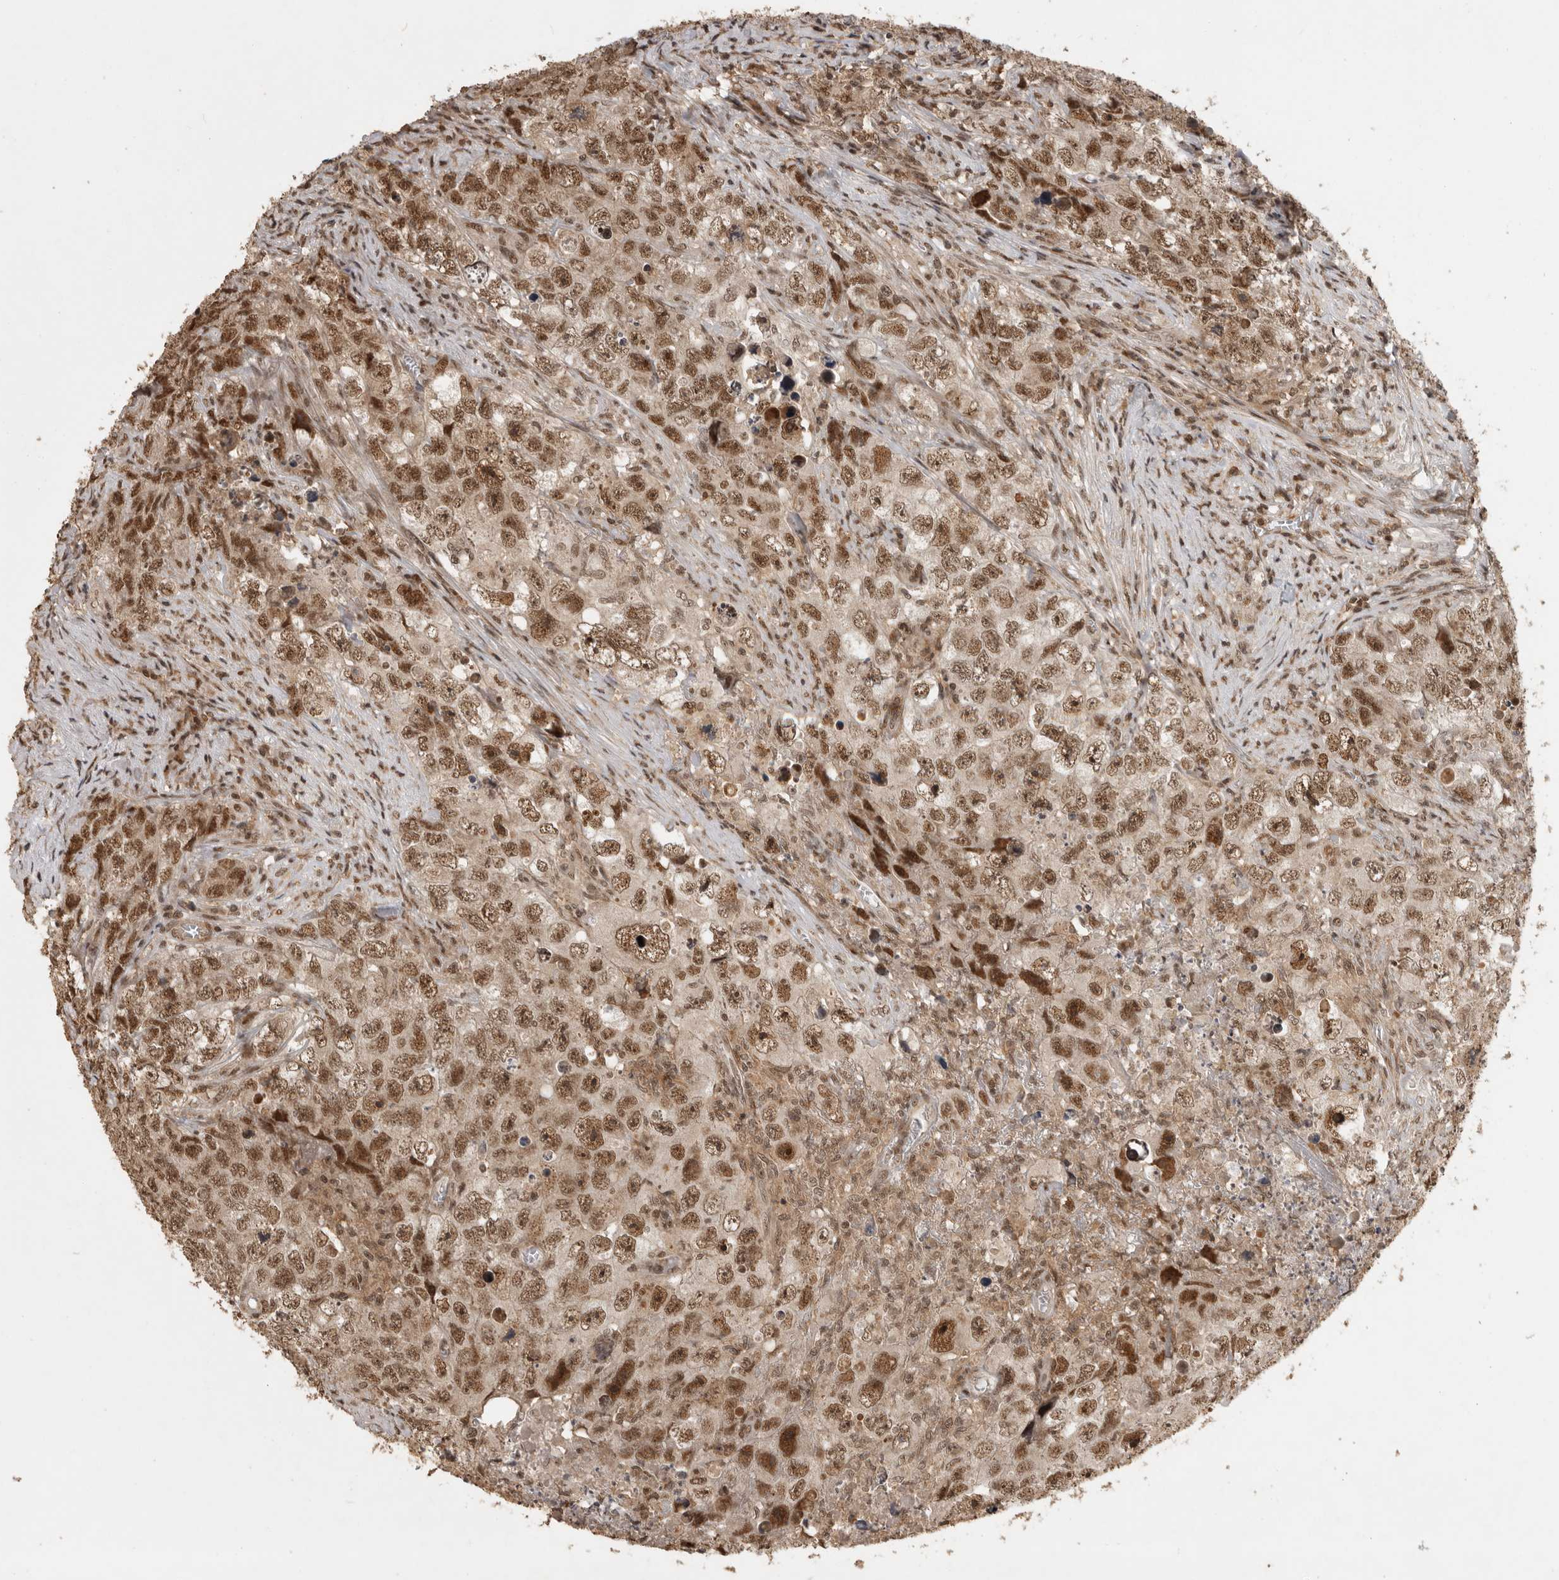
{"staining": {"intensity": "strong", "quantity": ">75%", "location": "nuclear"}, "tissue": "testis cancer", "cell_type": "Tumor cells", "image_type": "cancer", "snomed": [{"axis": "morphology", "description": "Seminoma, NOS"}, {"axis": "morphology", "description": "Carcinoma, Embryonal, NOS"}, {"axis": "topography", "description": "Testis"}], "caption": "Immunohistochemical staining of testis cancer demonstrates strong nuclear protein expression in approximately >75% of tumor cells.", "gene": "CBLL1", "patient": {"sex": "male", "age": 43}}